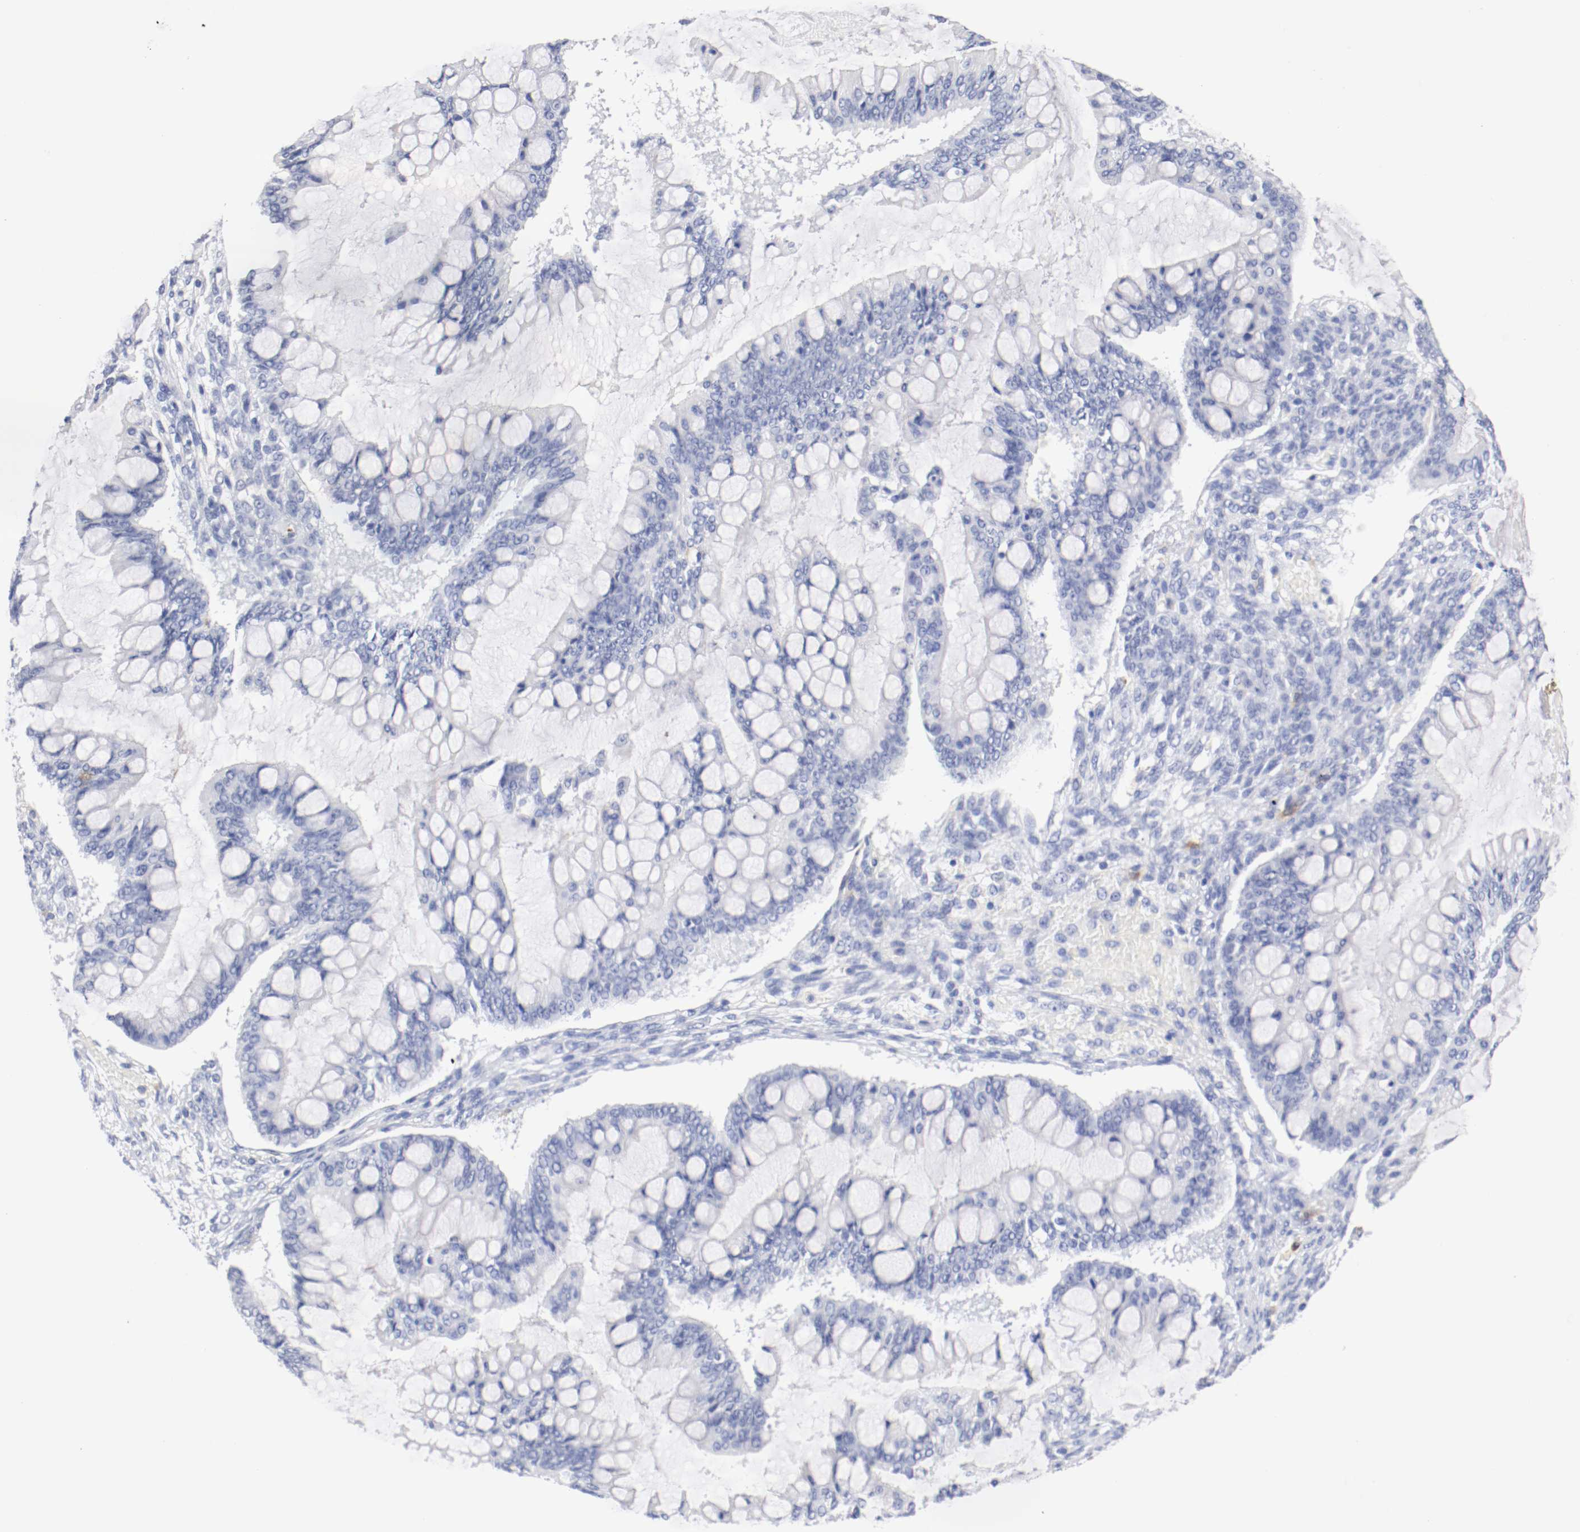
{"staining": {"intensity": "negative", "quantity": "none", "location": "none"}, "tissue": "ovarian cancer", "cell_type": "Tumor cells", "image_type": "cancer", "snomed": [{"axis": "morphology", "description": "Cystadenocarcinoma, mucinous, NOS"}, {"axis": "topography", "description": "Ovary"}], "caption": "The immunohistochemistry (IHC) image has no significant expression in tumor cells of ovarian cancer (mucinous cystadenocarcinoma) tissue.", "gene": "ITGAX", "patient": {"sex": "female", "age": 73}}